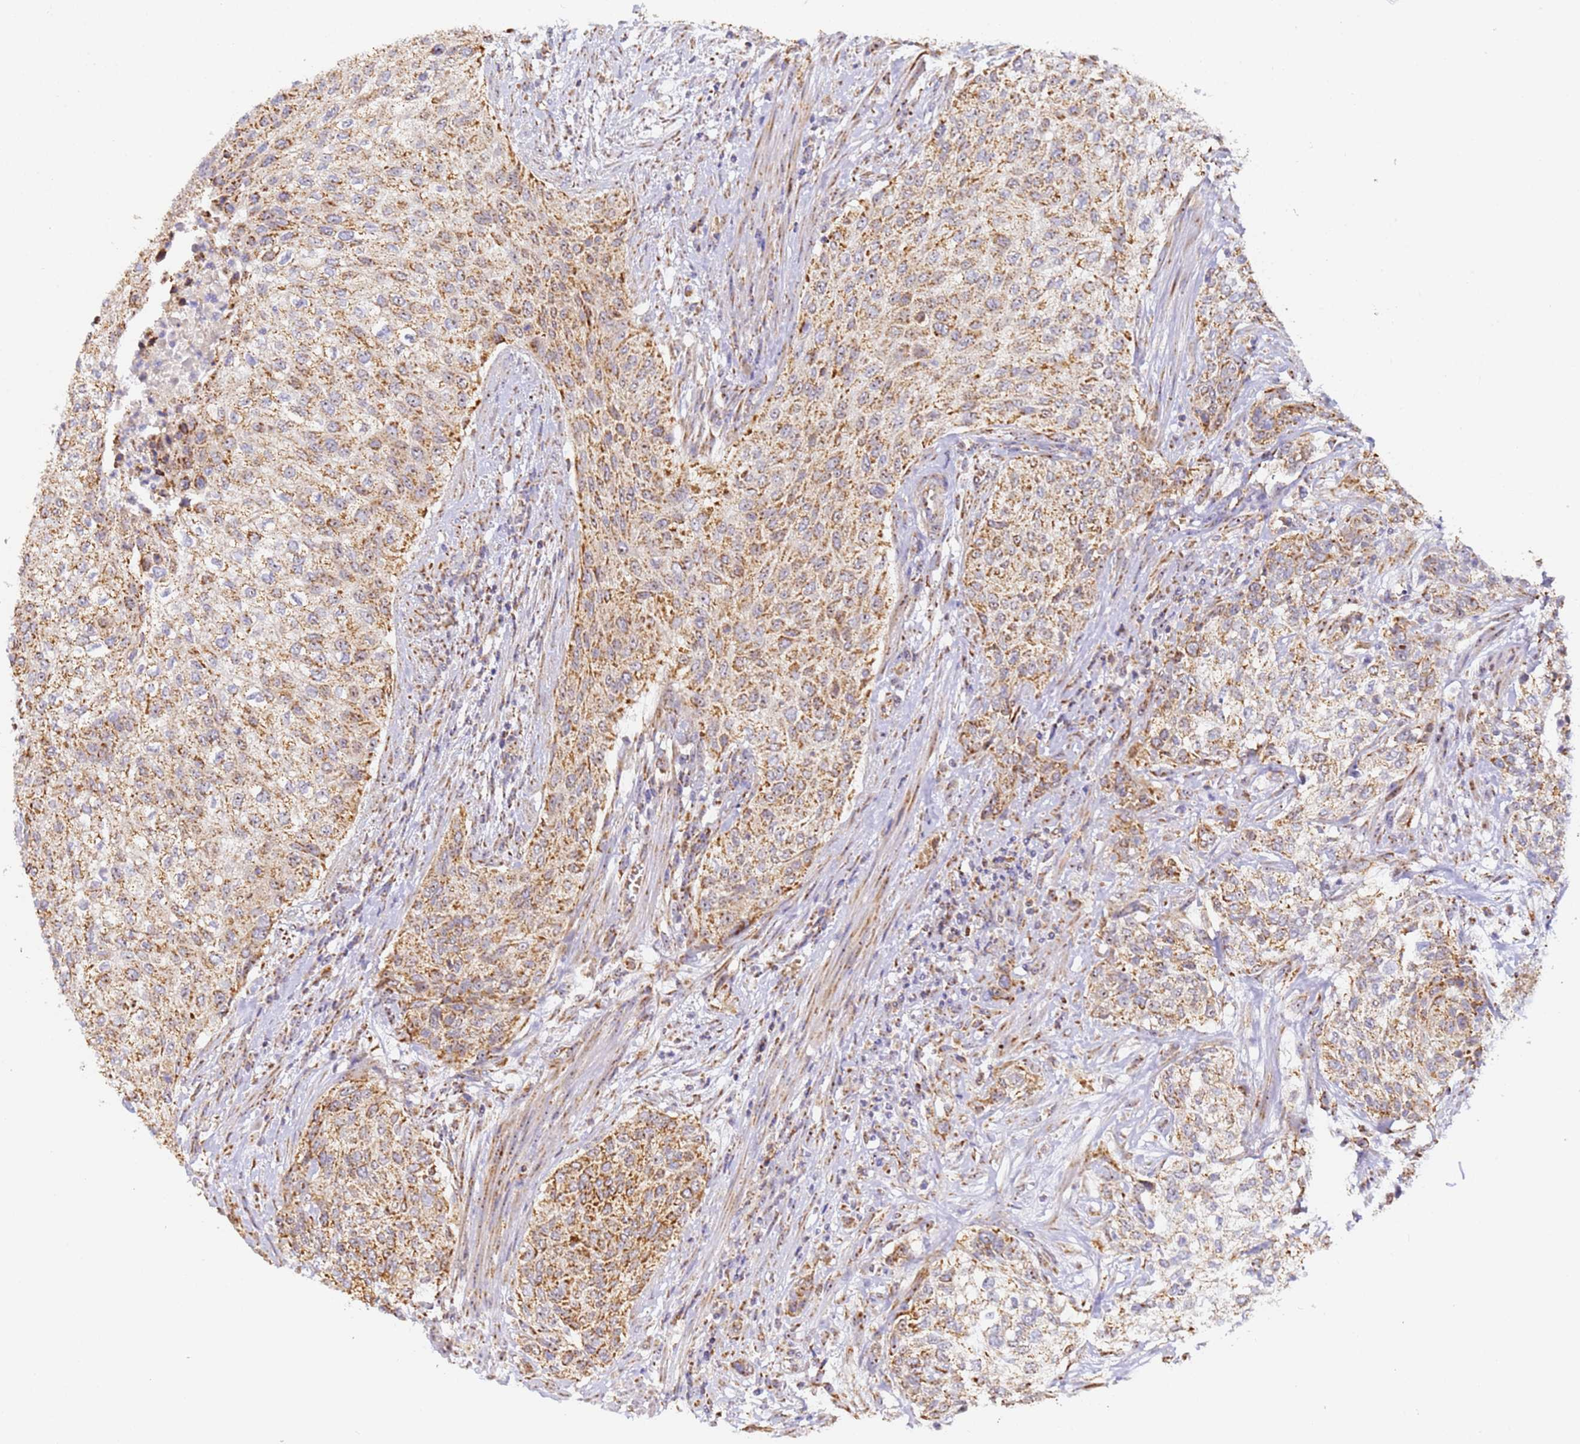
{"staining": {"intensity": "moderate", "quantity": ">75%", "location": "cytoplasmic/membranous"}, "tissue": "urothelial cancer", "cell_type": "Tumor cells", "image_type": "cancer", "snomed": [{"axis": "morphology", "description": "Normal tissue, NOS"}, {"axis": "morphology", "description": "Urothelial carcinoma, NOS"}, {"axis": "topography", "description": "Urinary bladder"}, {"axis": "topography", "description": "Peripheral nerve tissue"}], "caption": "Transitional cell carcinoma stained with a protein marker reveals moderate staining in tumor cells.", "gene": "FRG2C", "patient": {"sex": "male", "age": 35}}